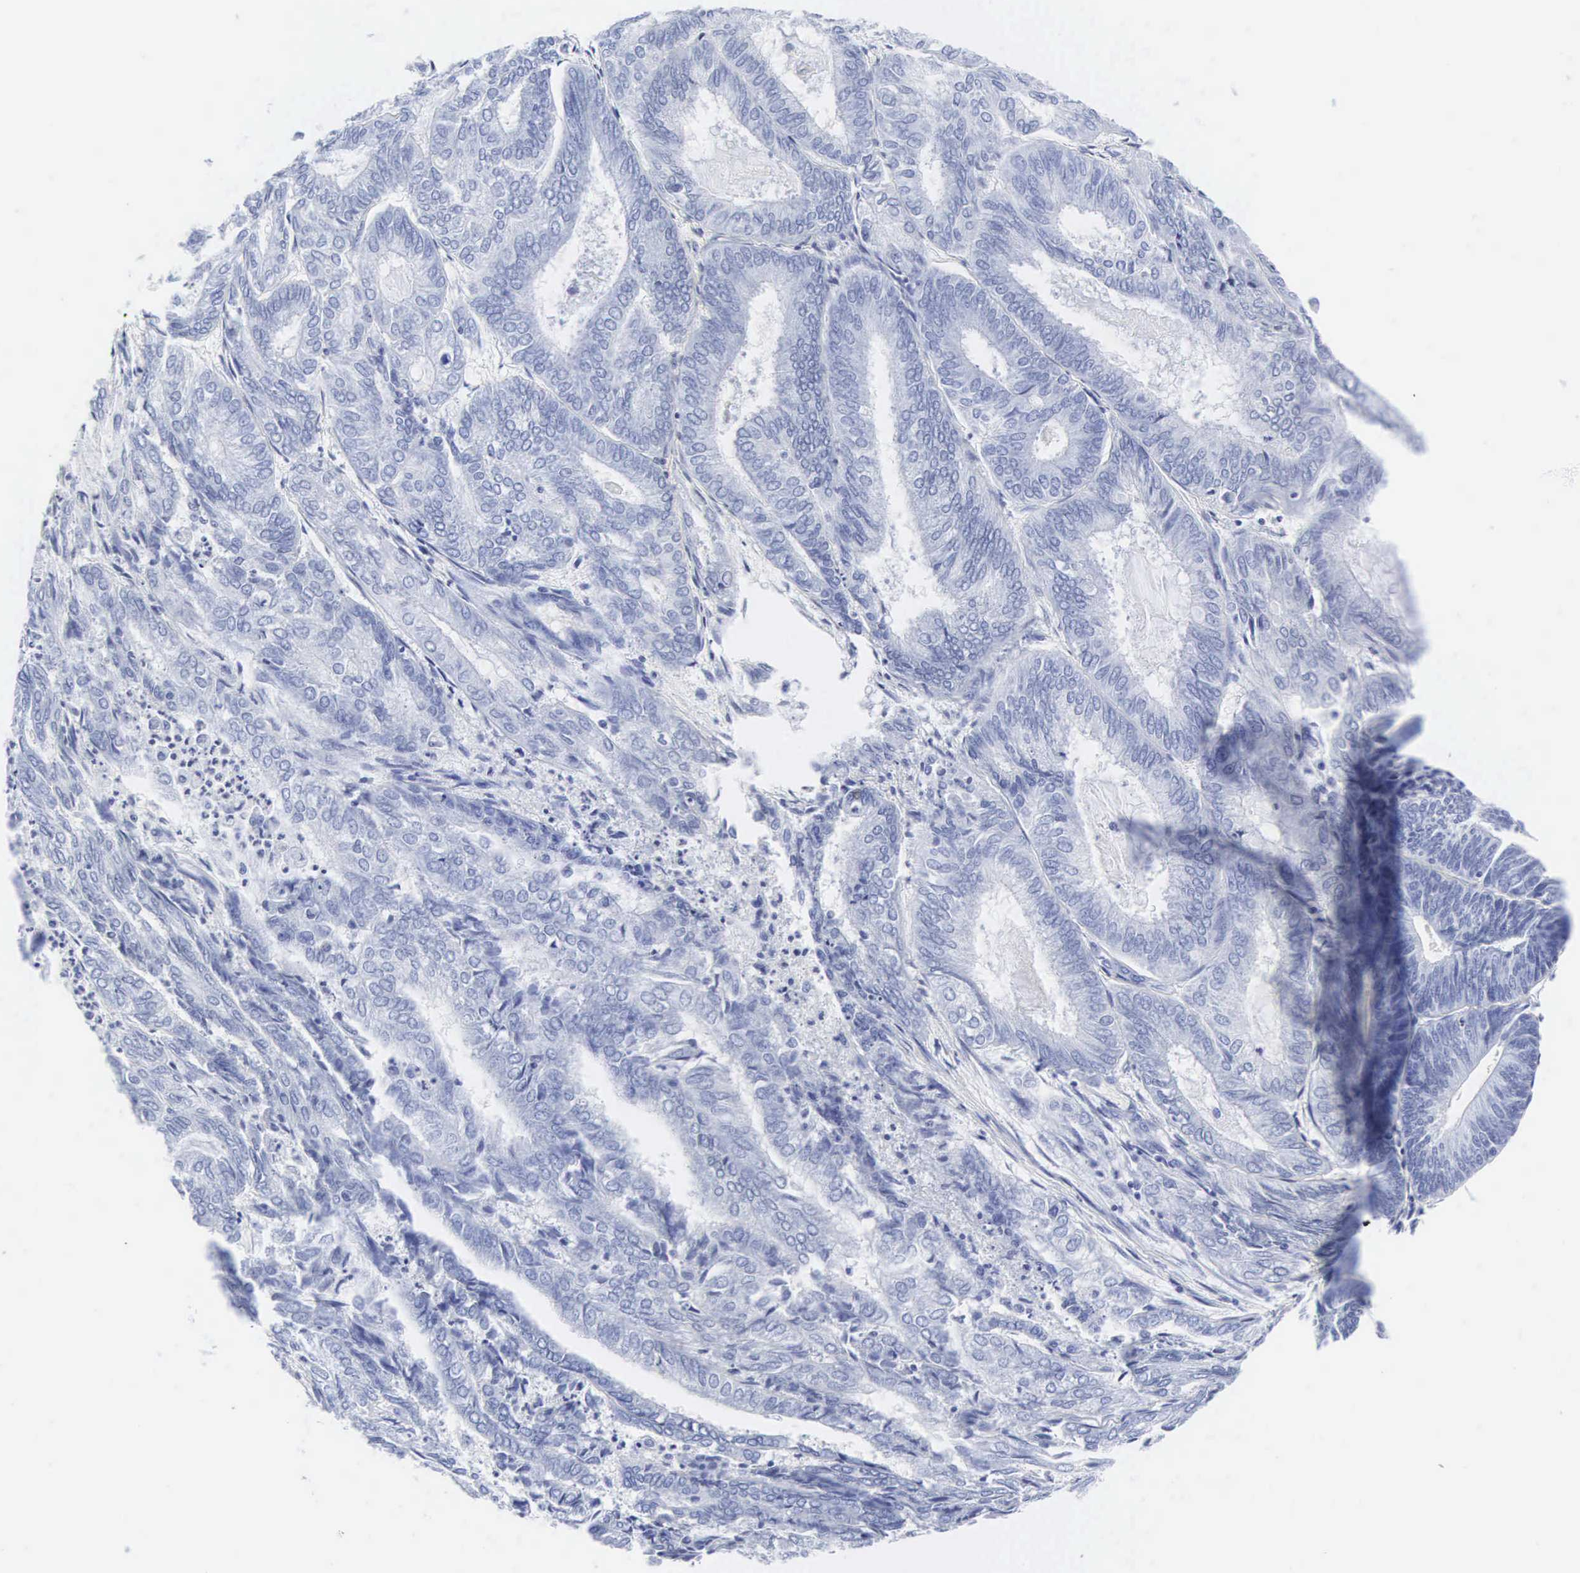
{"staining": {"intensity": "negative", "quantity": "none", "location": "none"}, "tissue": "endometrial cancer", "cell_type": "Tumor cells", "image_type": "cancer", "snomed": [{"axis": "morphology", "description": "Adenocarcinoma, NOS"}, {"axis": "topography", "description": "Endometrium"}], "caption": "This is an IHC photomicrograph of endometrial cancer. There is no staining in tumor cells.", "gene": "INS", "patient": {"sex": "female", "age": 59}}